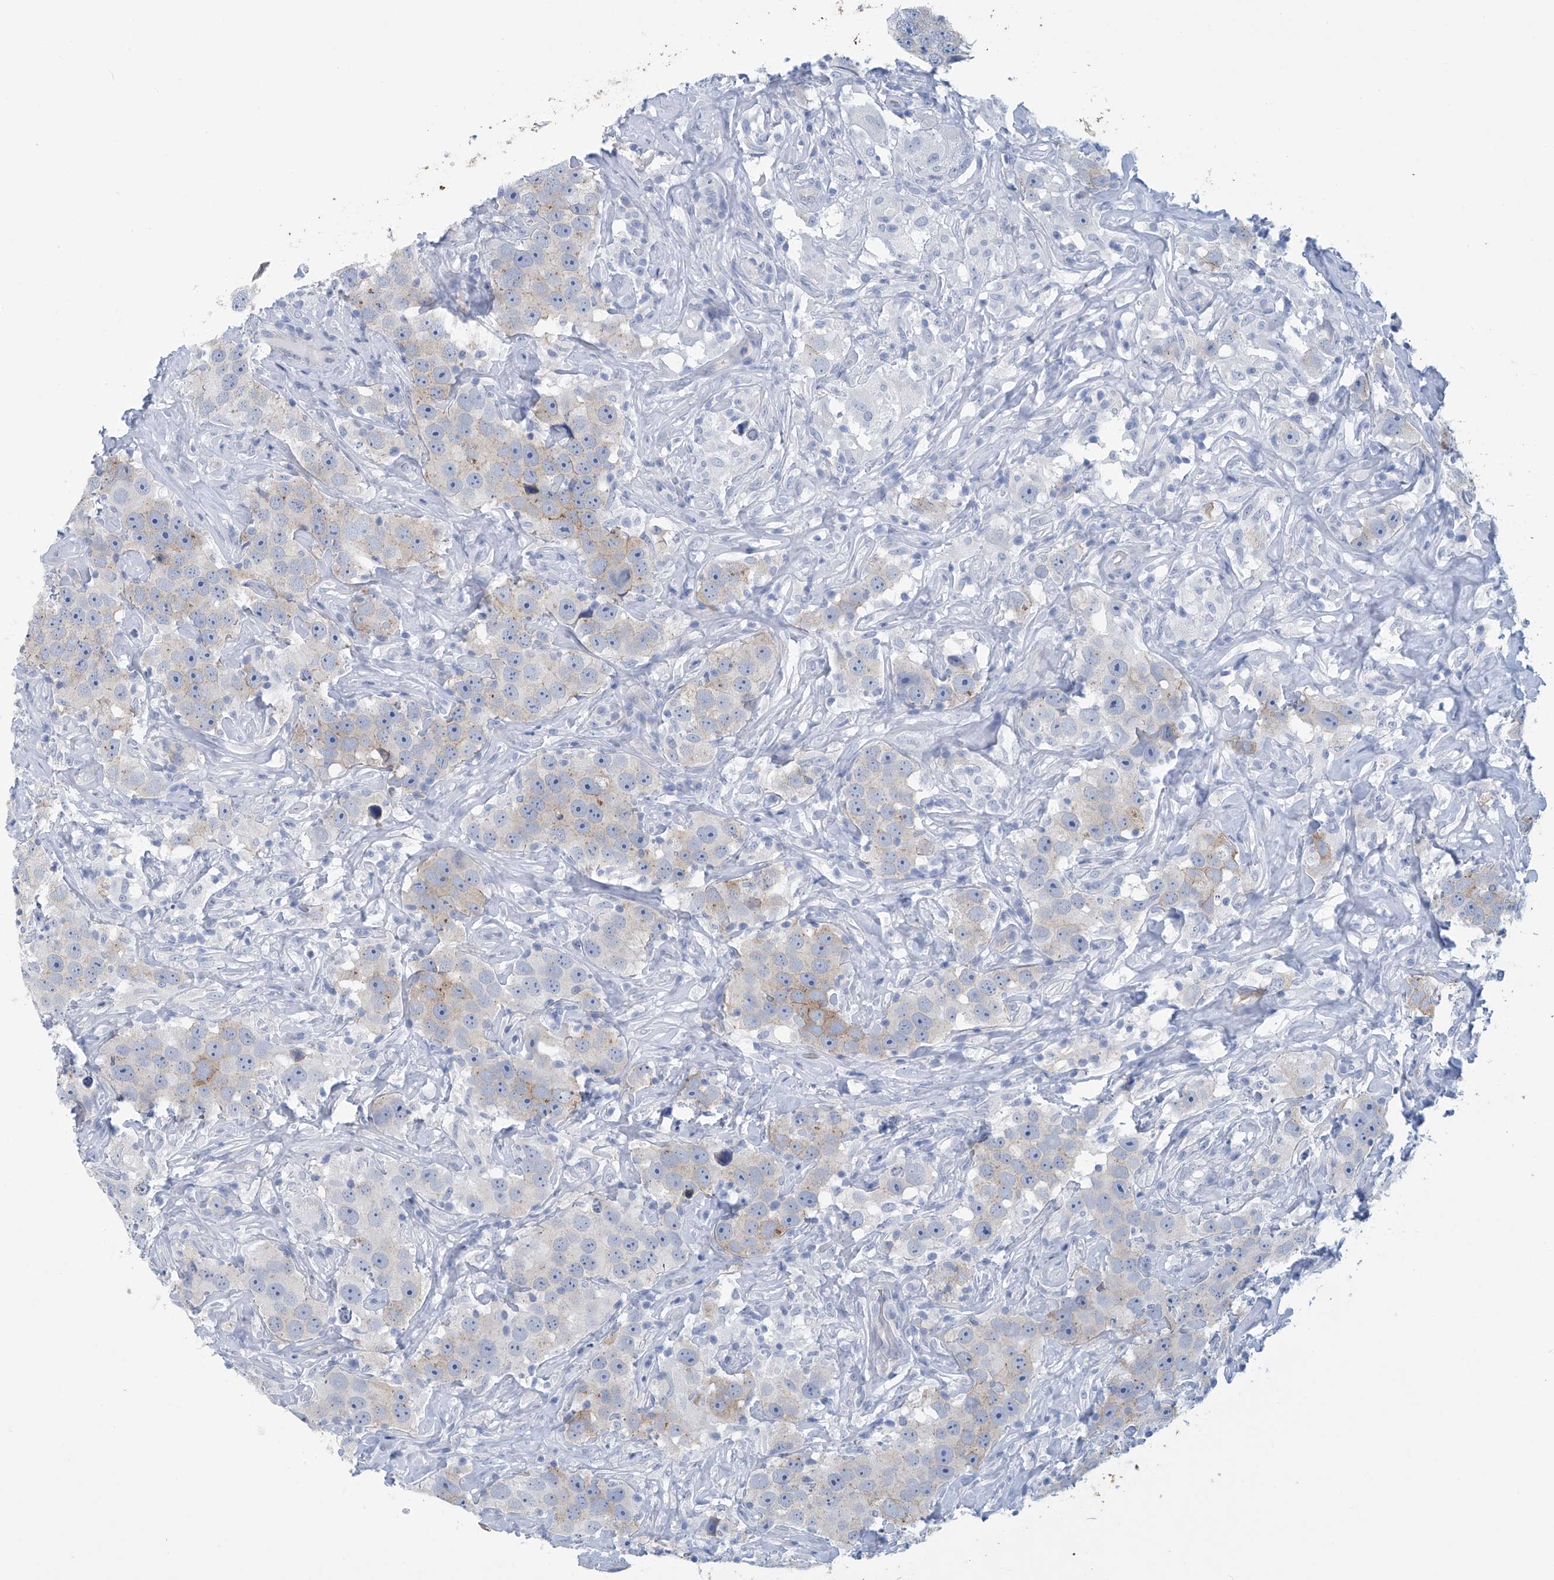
{"staining": {"intensity": "weak", "quantity": "<25%", "location": "cytoplasmic/membranous"}, "tissue": "testis cancer", "cell_type": "Tumor cells", "image_type": "cancer", "snomed": [{"axis": "morphology", "description": "Seminoma, NOS"}, {"axis": "topography", "description": "Testis"}], "caption": "High power microscopy histopathology image of an immunohistochemistry (IHC) micrograph of testis cancer, revealing no significant expression in tumor cells. (IHC, brightfield microscopy, high magnification).", "gene": "DSP", "patient": {"sex": "male", "age": 49}}